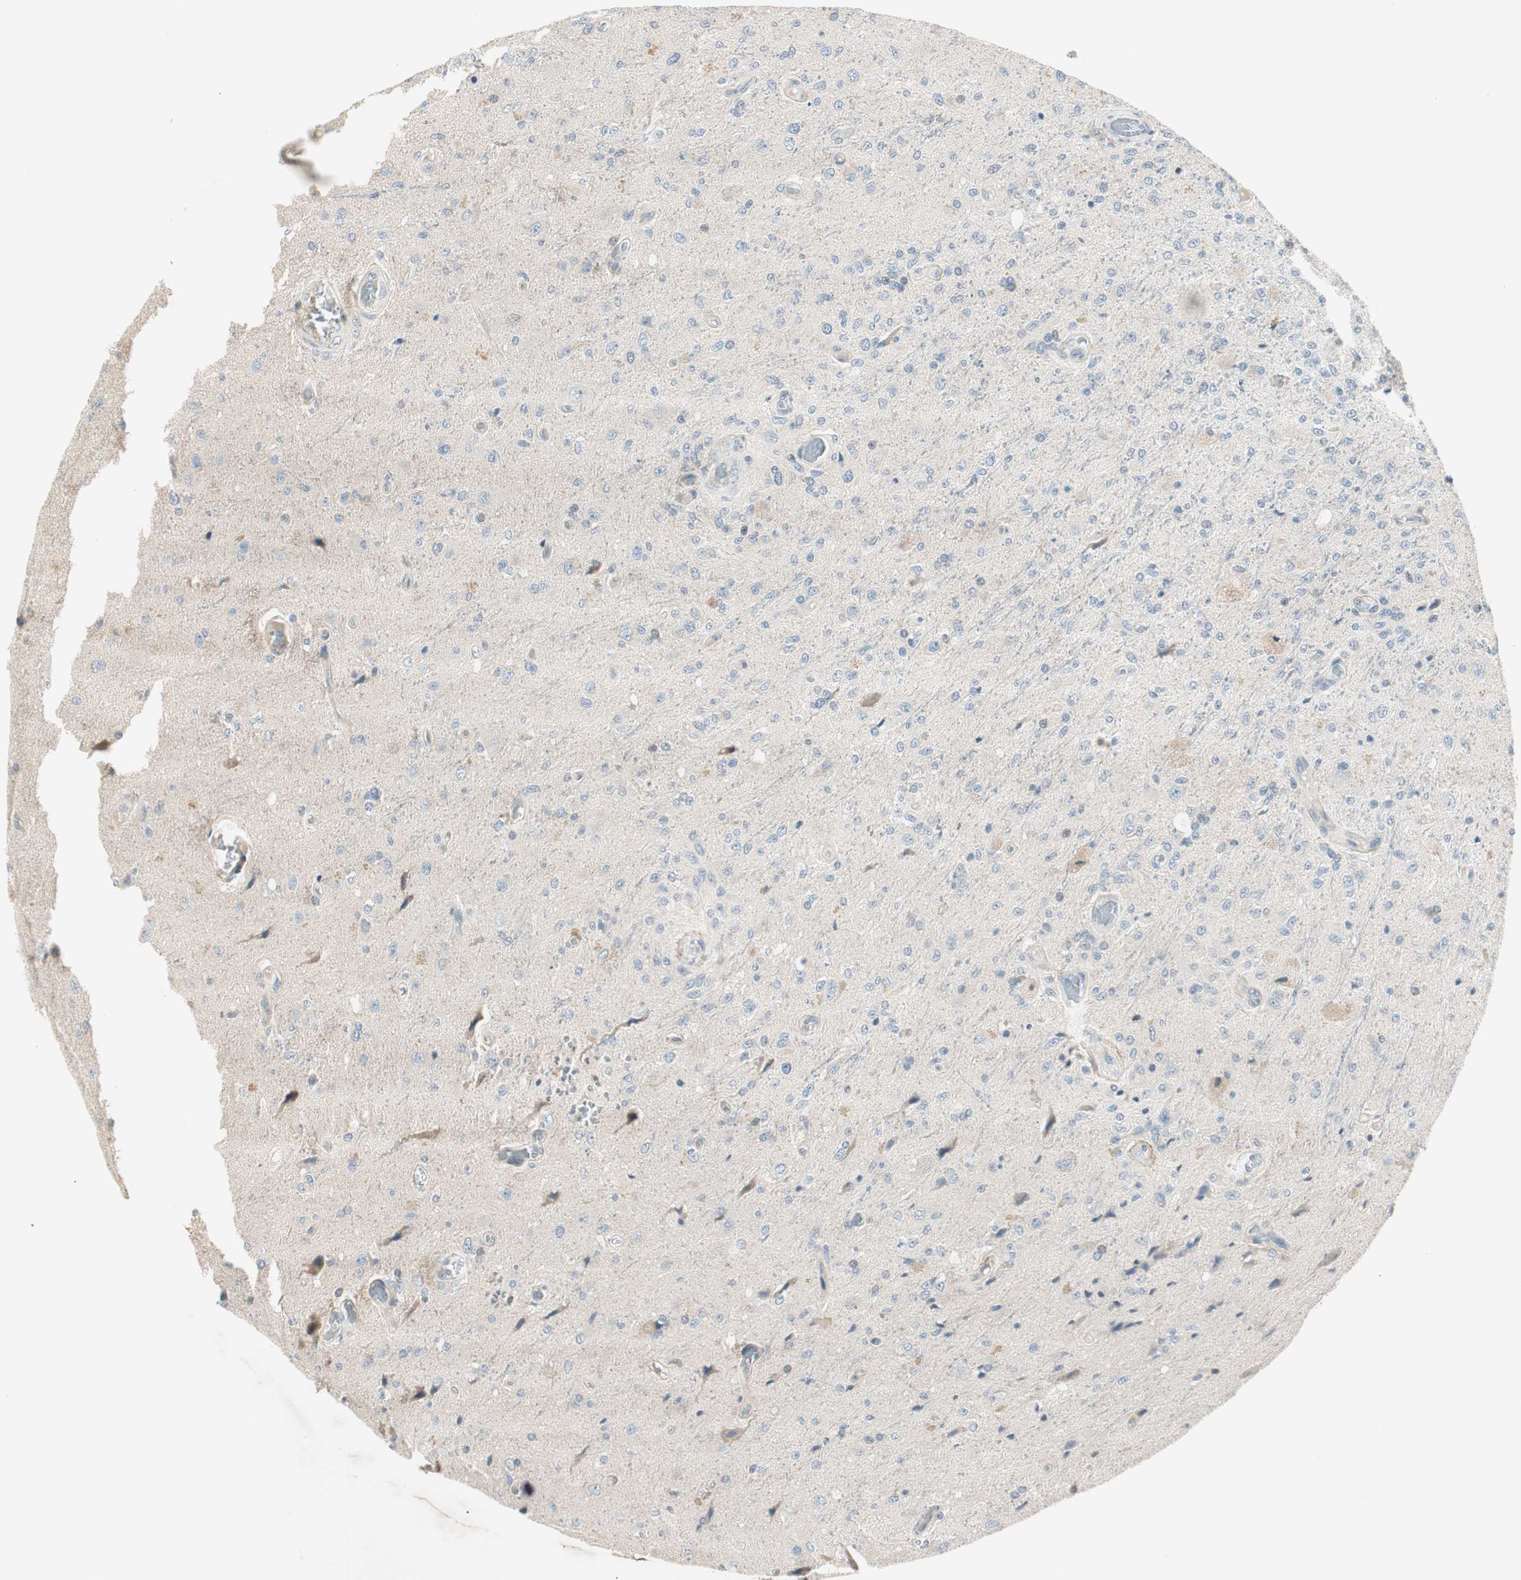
{"staining": {"intensity": "weak", "quantity": "<25%", "location": "cytoplasmic/membranous"}, "tissue": "glioma", "cell_type": "Tumor cells", "image_type": "cancer", "snomed": [{"axis": "morphology", "description": "Normal tissue, NOS"}, {"axis": "morphology", "description": "Glioma, malignant, High grade"}, {"axis": "topography", "description": "Cerebral cortex"}], "caption": "IHC of malignant glioma (high-grade) shows no expression in tumor cells.", "gene": "ITGB4", "patient": {"sex": "male", "age": 77}}